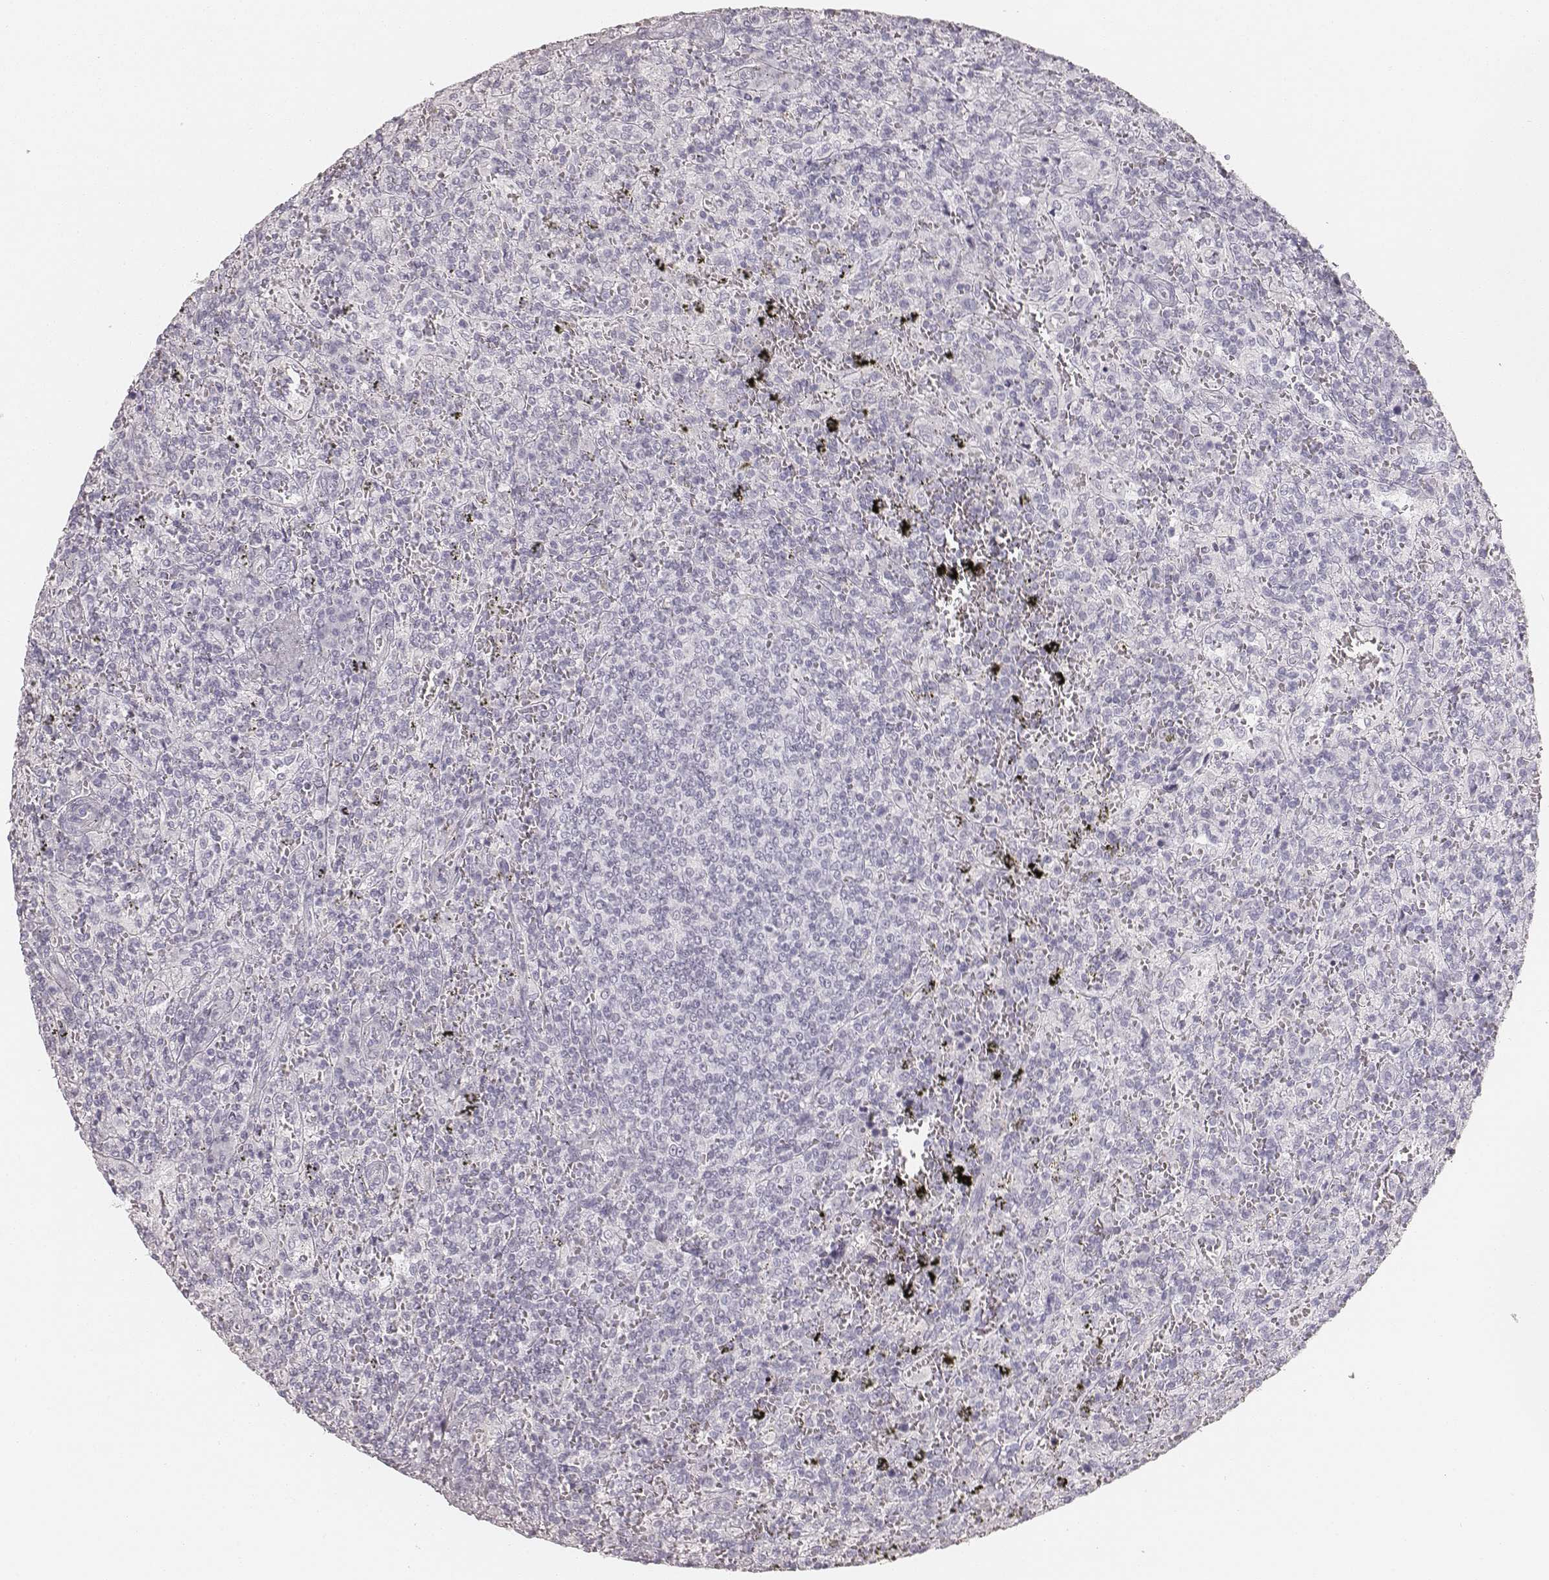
{"staining": {"intensity": "negative", "quantity": "none", "location": "none"}, "tissue": "lymphoma", "cell_type": "Tumor cells", "image_type": "cancer", "snomed": [{"axis": "morphology", "description": "Malignant lymphoma, non-Hodgkin's type, Low grade"}, {"axis": "topography", "description": "Spleen"}], "caption": "This is an IHC micrograph of human lymphoma. There is no expression in tumor cells.", "gene": "KRT34", "patient": {"sex": "male", "age": 62}}